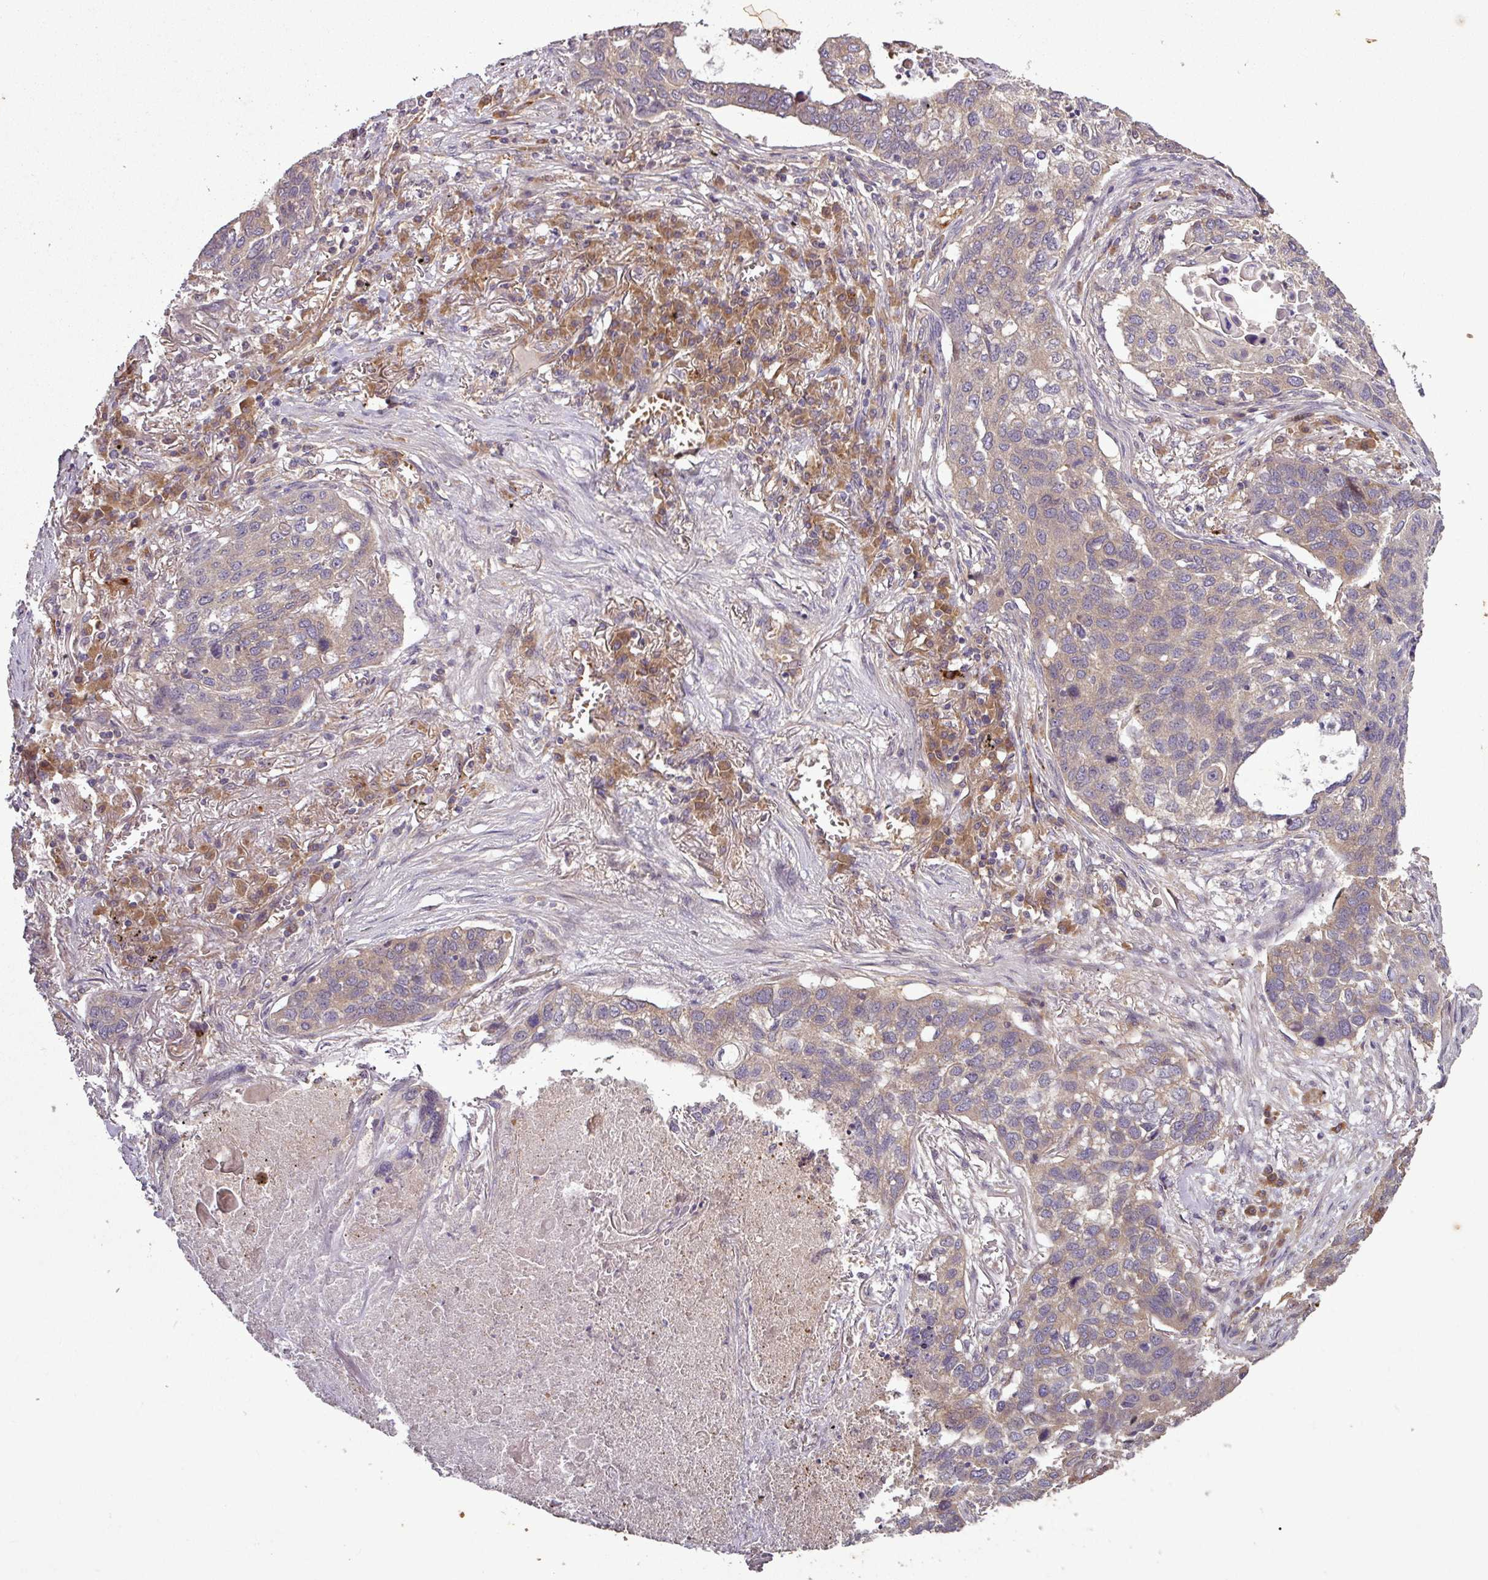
{"staining": {"intensity": "moderate", "quantity": "25%-75%", "location": "cytoplasmic/membranous"}, "tissue": "lung cancer", "cell_type": "Tumor cells", "image_type": "cancer", "snomed": [{"axis": "morphology", "description": "Squamous cell carcinoma, NOS"}, {"axis": "topography", "description": "Lung"}], "caption": "A micrograph showing moderate cytoplasmic/membranous expression in about 25%-75% of tumor cells in squamous cell carcinoma (lung), as visualized by brown immunohistochemical staining.", "gene": "SIRPB2", "patient": {"sex": "female", "age": 63}}